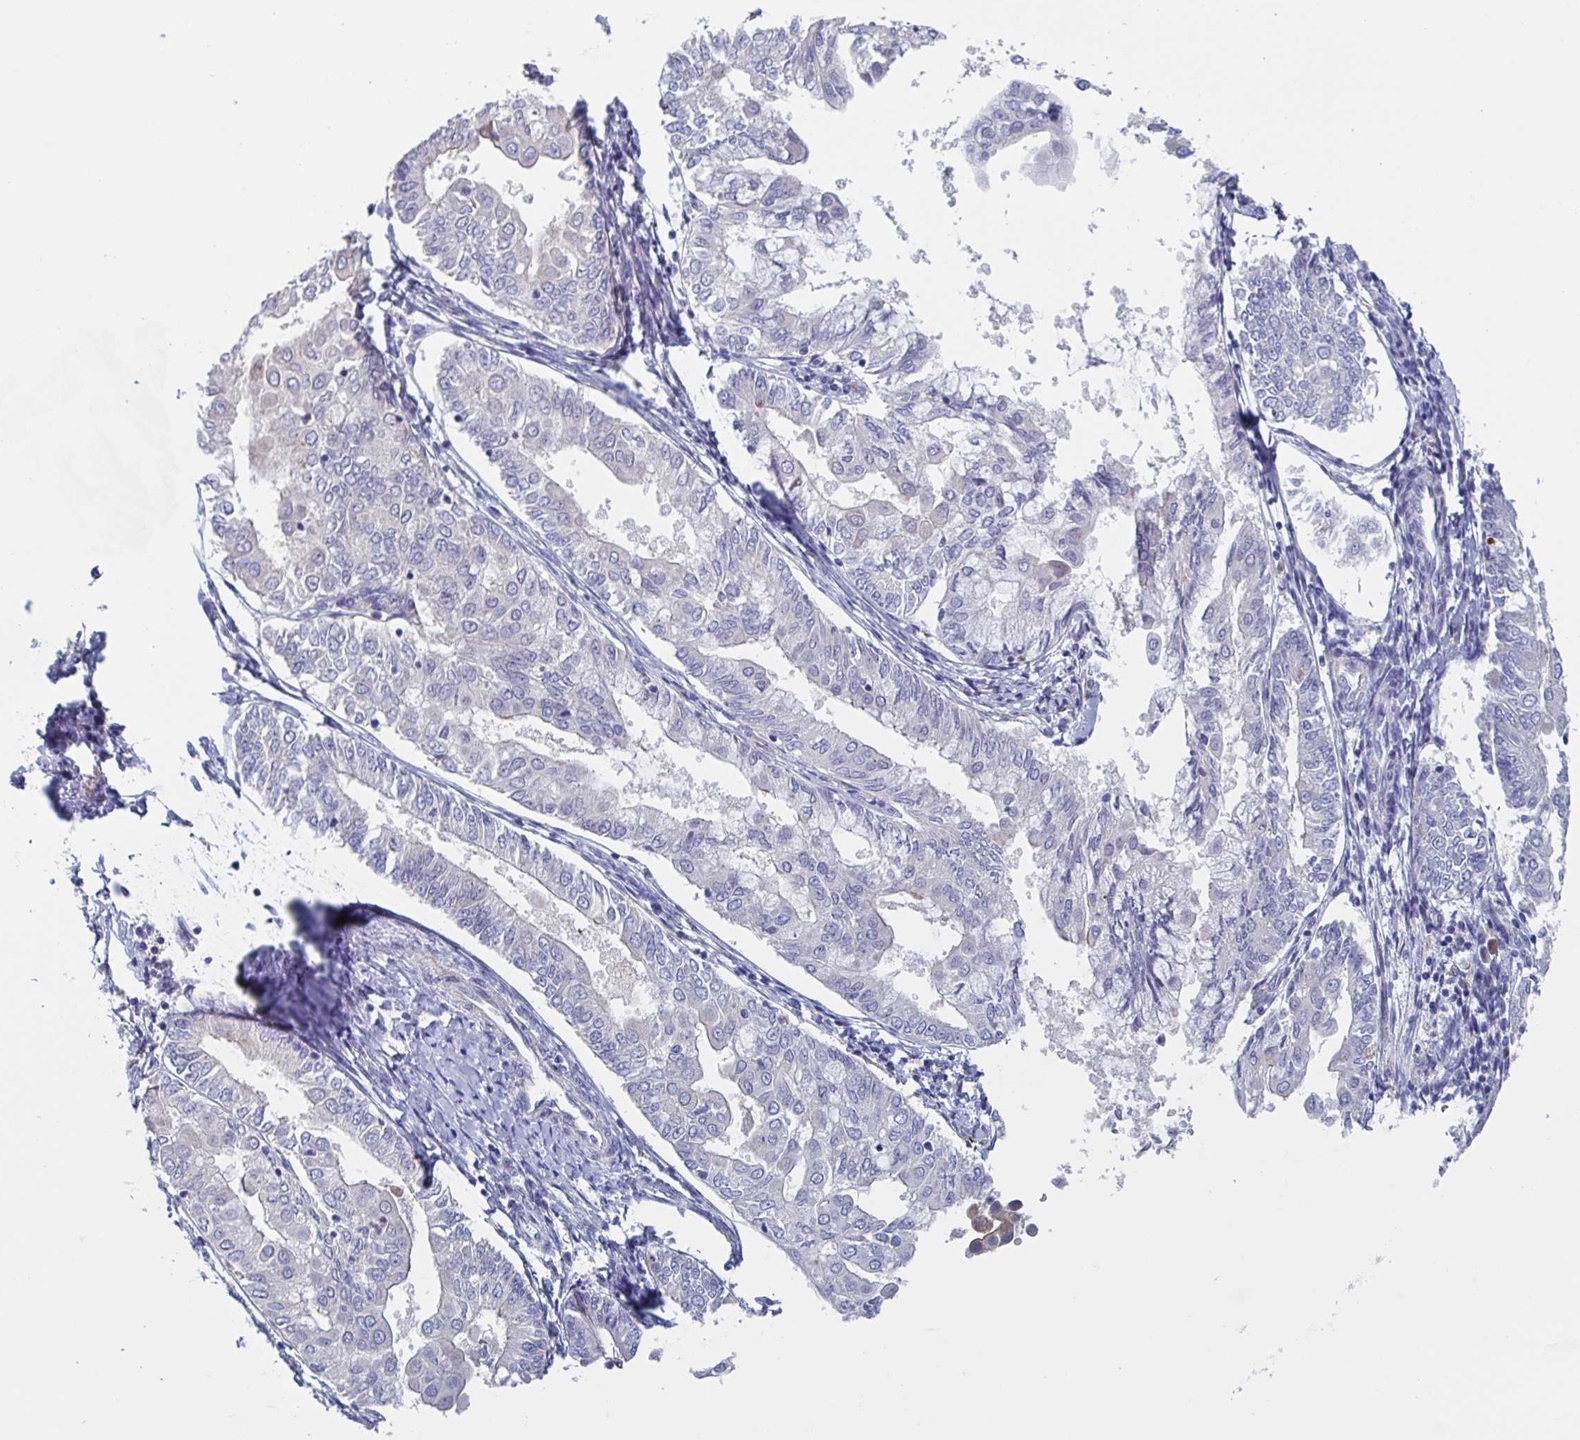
{"staining": {"intensity": "negative", "quantity": "none", "location": "none"}, "tissue": "endometrial cancer", "cell_type": "Tumor cells", "image_type": "cancer", "snomed": [{"axis": "morphology", "description": "Adenocarcinoma, NOS"}, {"axis": "topography", "description": "Endometrium"}], "caption": "High power microscopy photomicrograph of an immunohistochemistry (IHC) micrograph of endometrial cancer (adenocarcinoma), revealing no significant expression in tumor cells.", "gene": "ST14", "patient": {"sex": "female", "age": 68}}